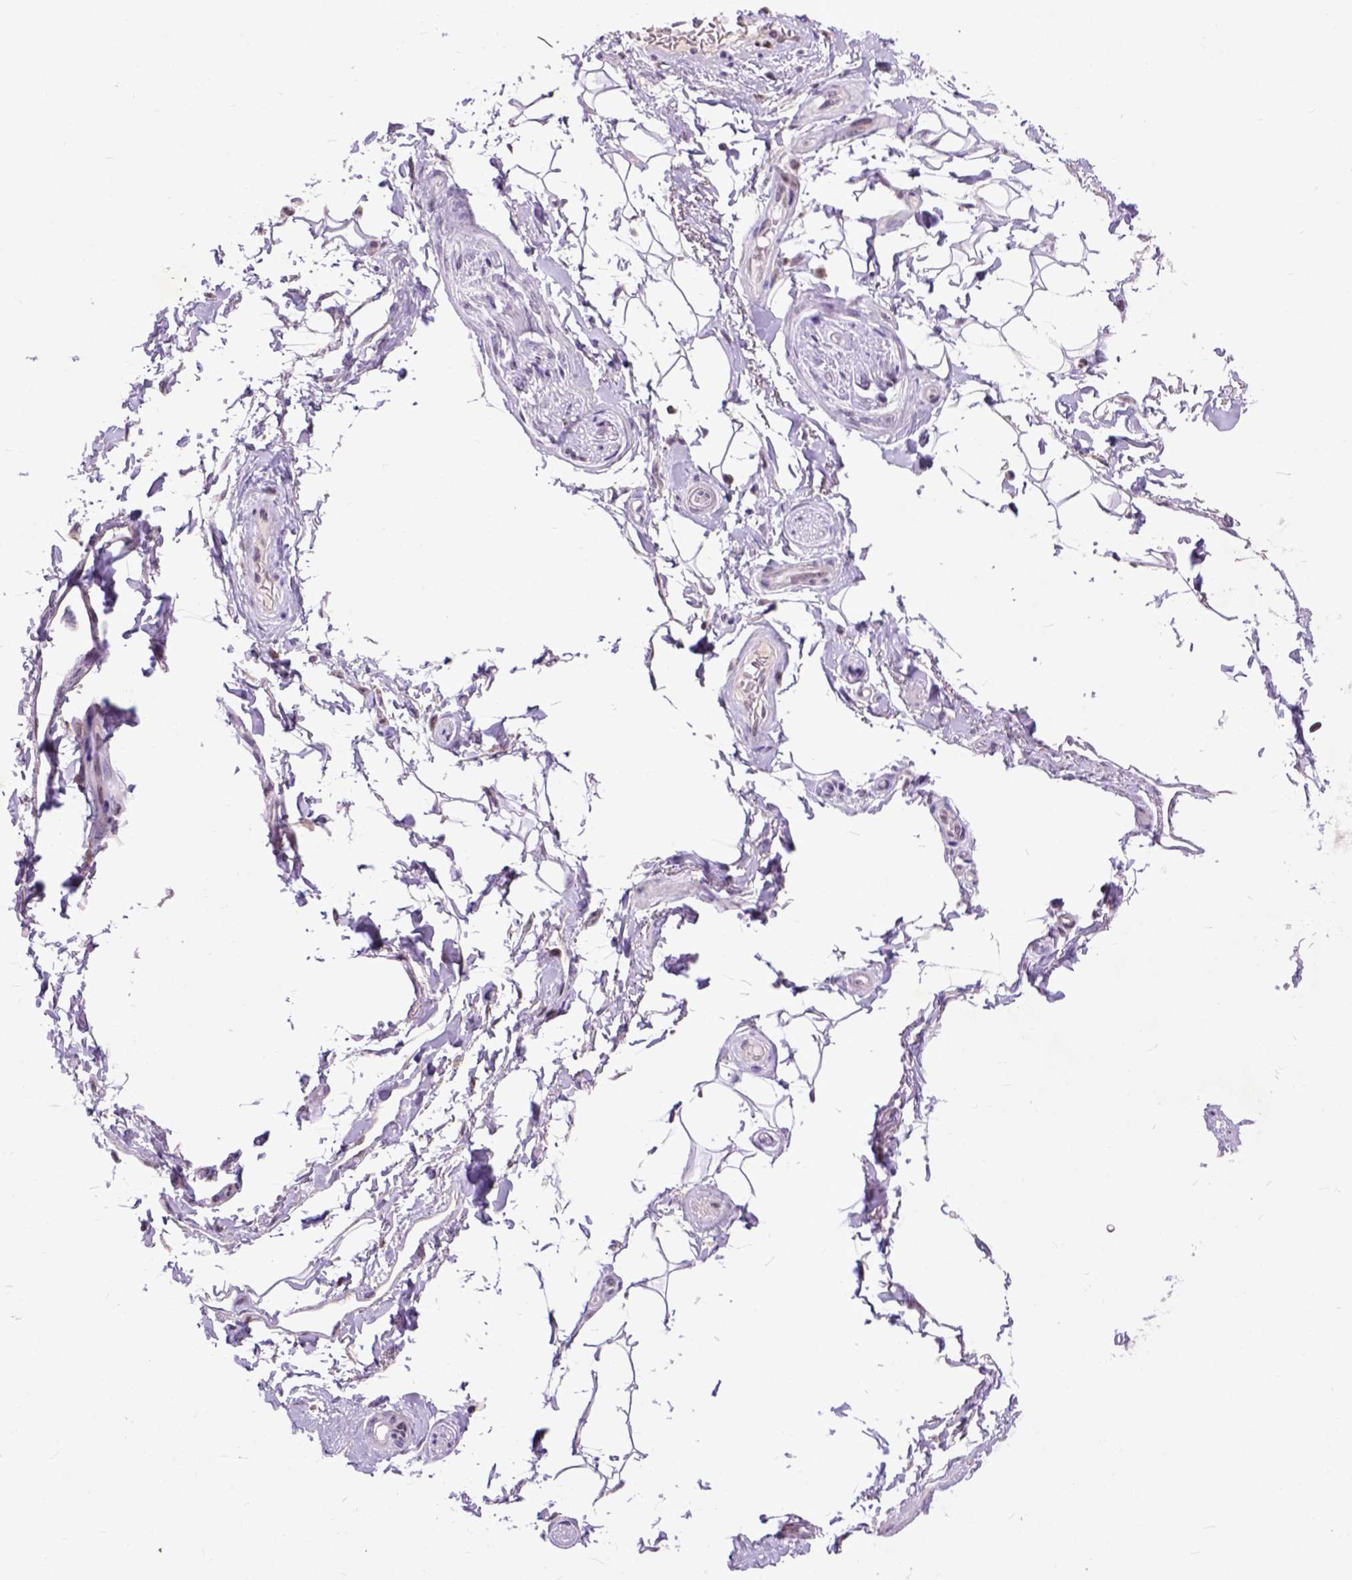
{"staining": {"intensity": "negative", "quantity": "none", "location": "none"}, "tissue": "adipose tissue", "cell_type": "Adipocytes", "image_type": "normal", "snomed": [{"axis": "morphology", "description": "Normal tissue, NOS"}, {"axis": "topography", "description": "Anal"}, {"axis": "topography", "description": "Peripheral nerve tissue"}], "caption": "A high-resolution image shows immunohistochemistry staining of normal adipose tissue, which exhibits no significant positivity in adipocytes. (Immunohistochemistry (ihc), brightfield microscopy, high magnification).", "gene": "RCC2", "patient": {"sex": "male", "age": 51}}